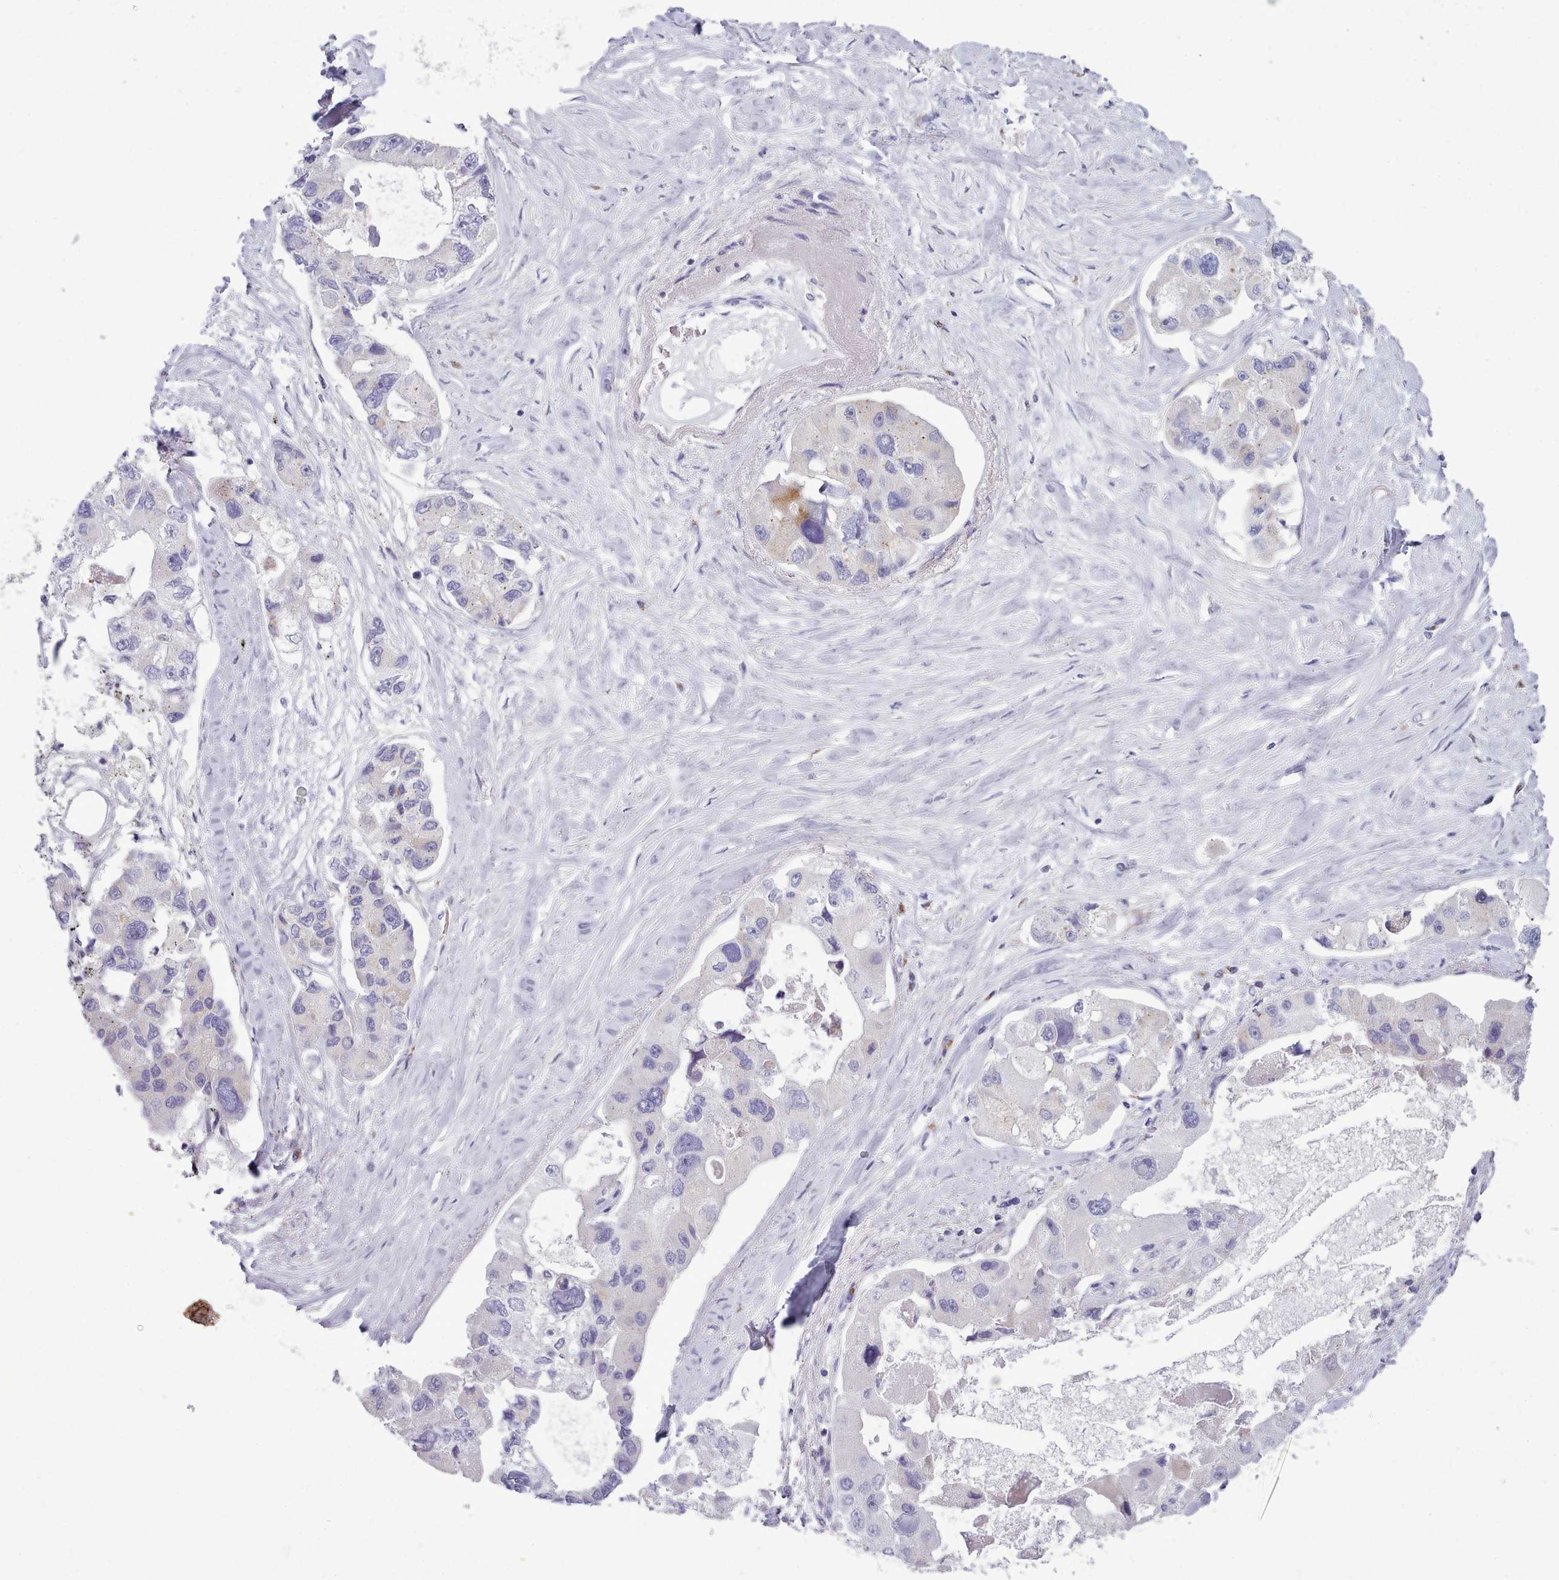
{"staining": {"intensity": "negative", "quantity": "none", "location": "none"}, "tissue": "lung cancer", "cell_type": "Tumor cells", "image_type": "cancer", "snomed": [{"axis": "morphology", "description": "Adenocarcinoma, NOS"}, {"axis": "topography", "description": "Lung"}], "caption": "Tumor cells are negative for protein expression in human adenocarcinoma (lung).", "gene": "MYRFL", "patient": {"sex": "female", "age": 54}}